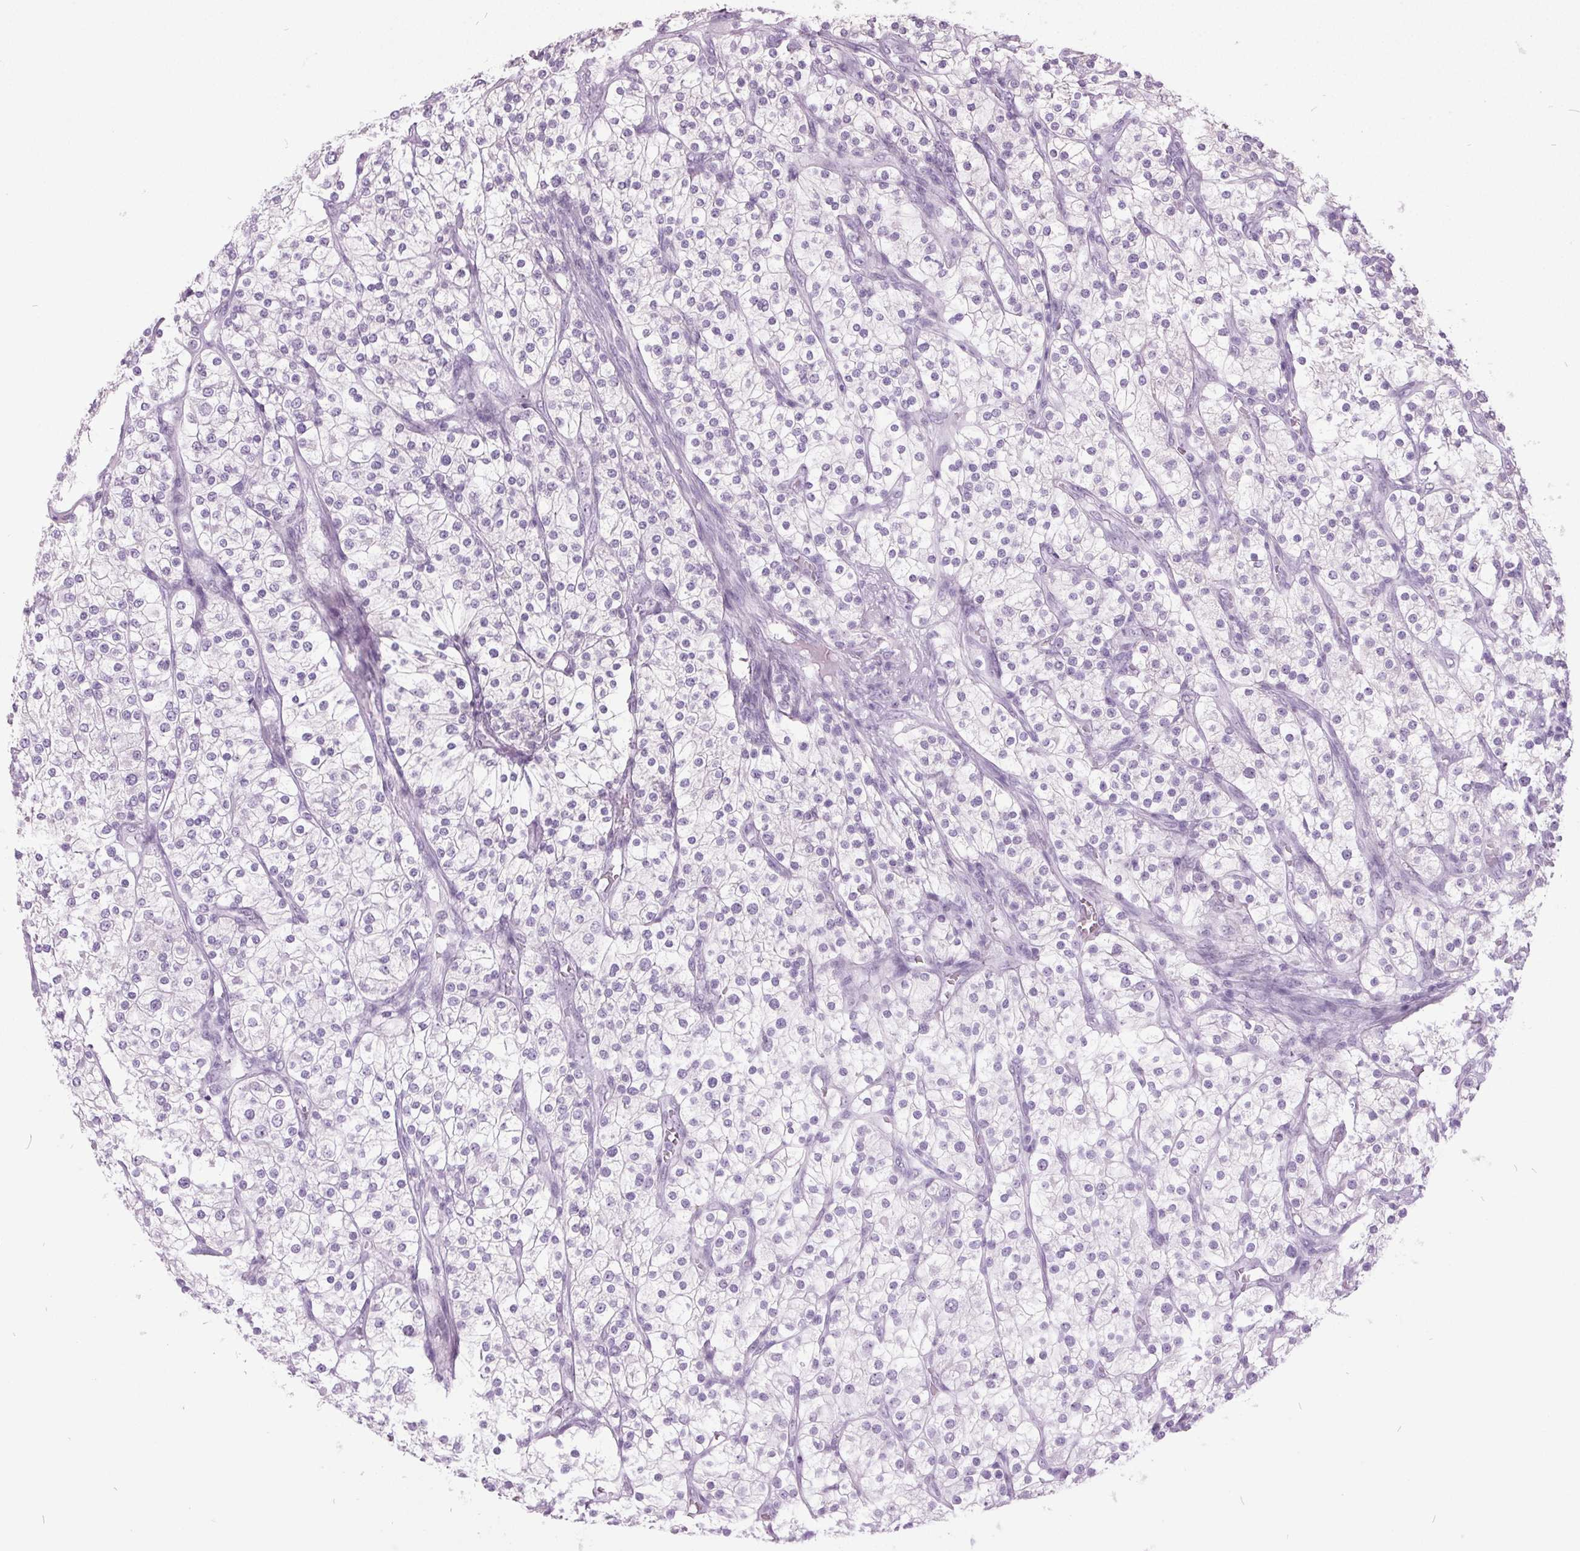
{"staining": {"intensity": "negative", "quantity": "none", "location": "none"}, "tissue": "renal cancer", "cell_type": "Tumor cells", "image_type": "cancer", "snomed": [{"axis": "morphology", "description": "Adenocarcinoma, NOS"}, {"axis": "topography", "description": "Kidney"}], "caption": "High magnification brightfield microscopy of renal cancer (adenocarcinoma) stained with DAB (brown) and counterstained with hematoxylin (blue): tumor cells show no significant positivity. (DAB IHC, high magnification).", "gene": "ODAD2", "patient": {"sex": "male", "age": 80}}